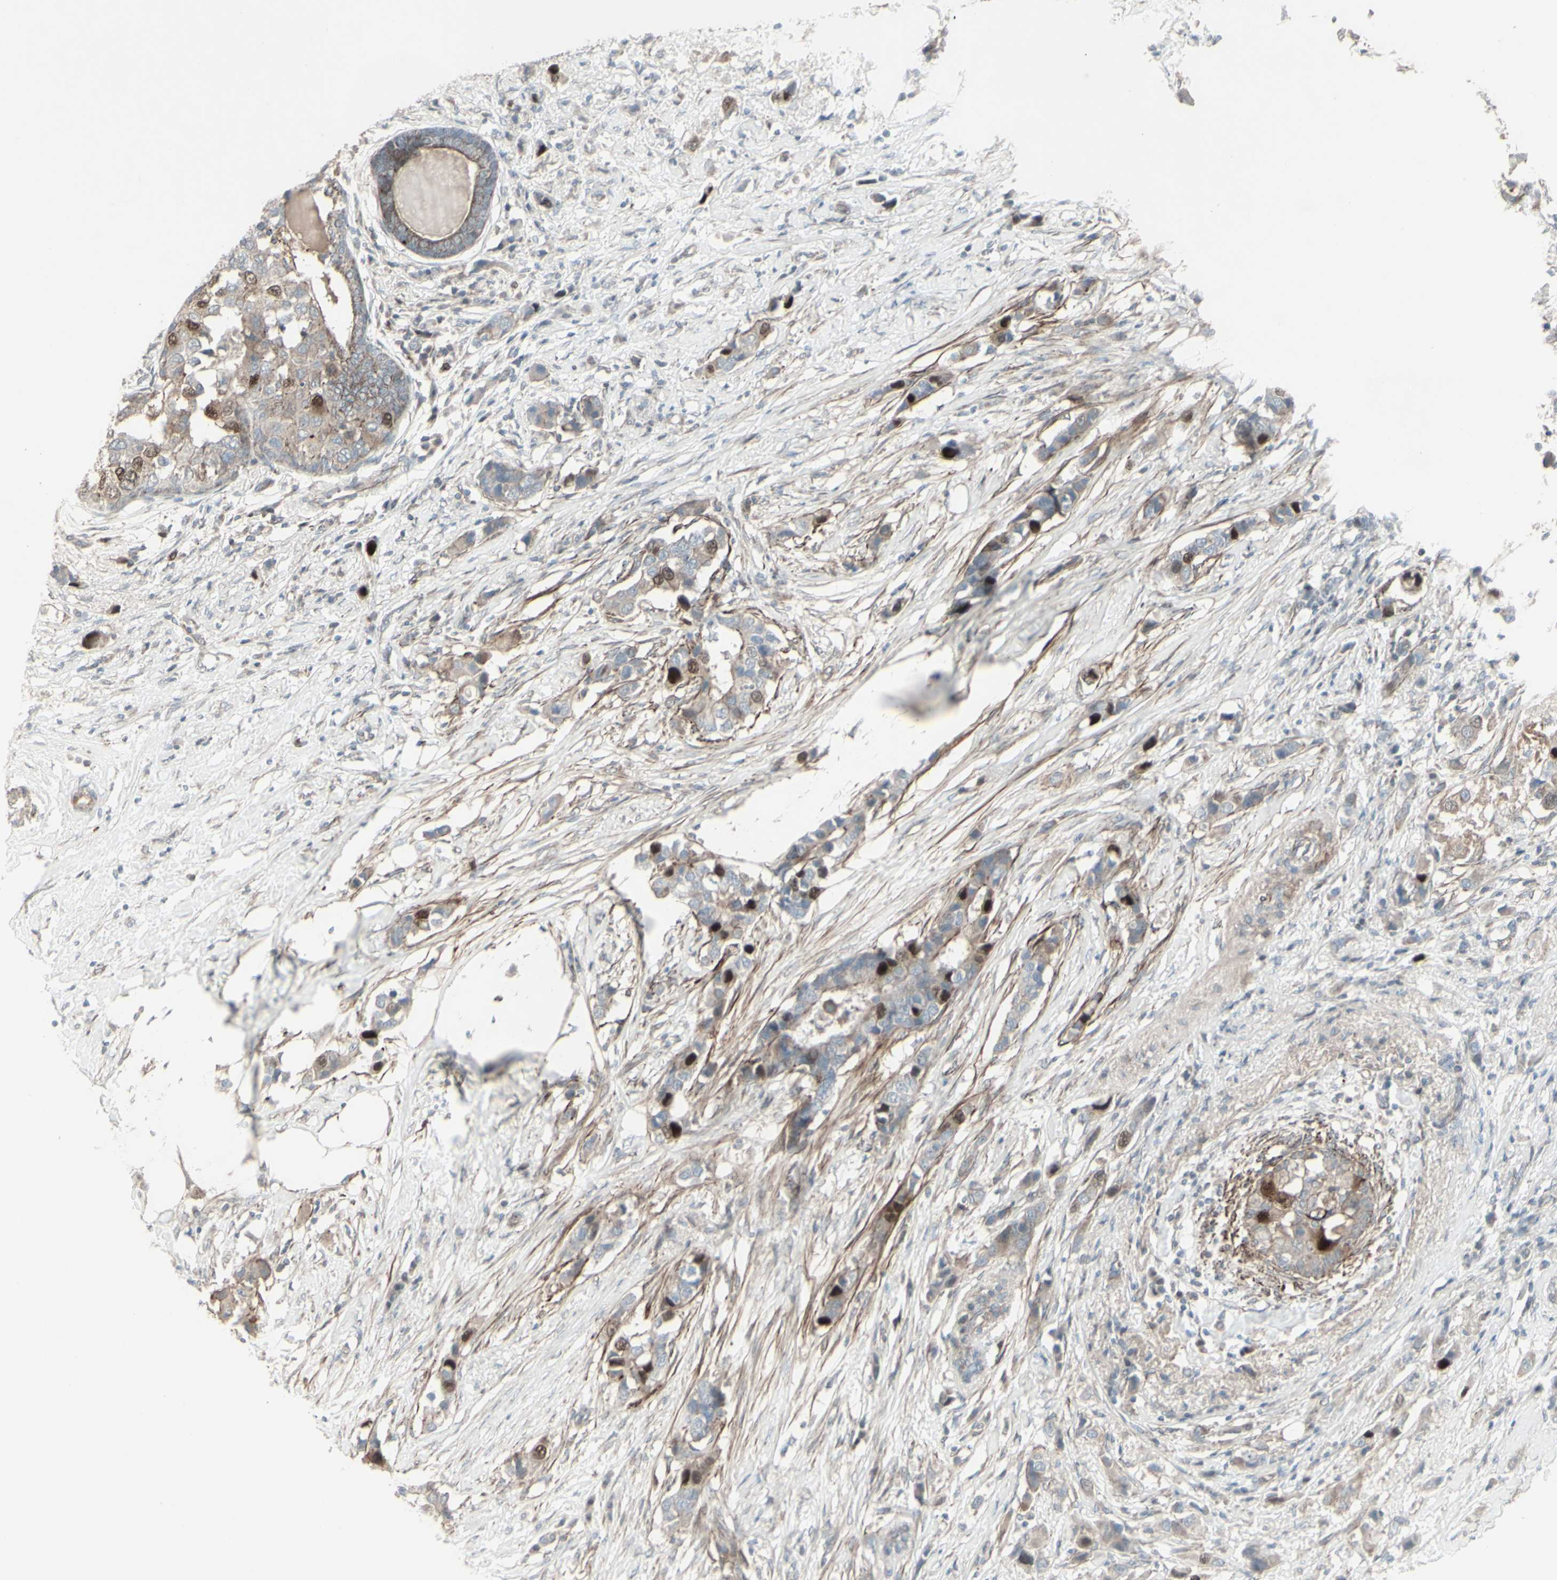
{"staining": {"intensity": "strong", "quantity": "<25%", "location": "nuclear"}, "tissue": "breast cancer", "cell_type": "Tumor cells", "image_type": "cancer", "snomed": [{"axis": "morphology", "description": "Normal tissue, NOS"}, {"axis": "morphology", "description": "Duct carcinoma"}, {"axis": "topography", "description": "Breast"}], "caption": "Human breast cancer stained for a protein (brown) shows strong nuclear positive positivity in about <25% of tumor cells.", "gene": "GMNN", "patient": {"sex": "female", "age": 50}}